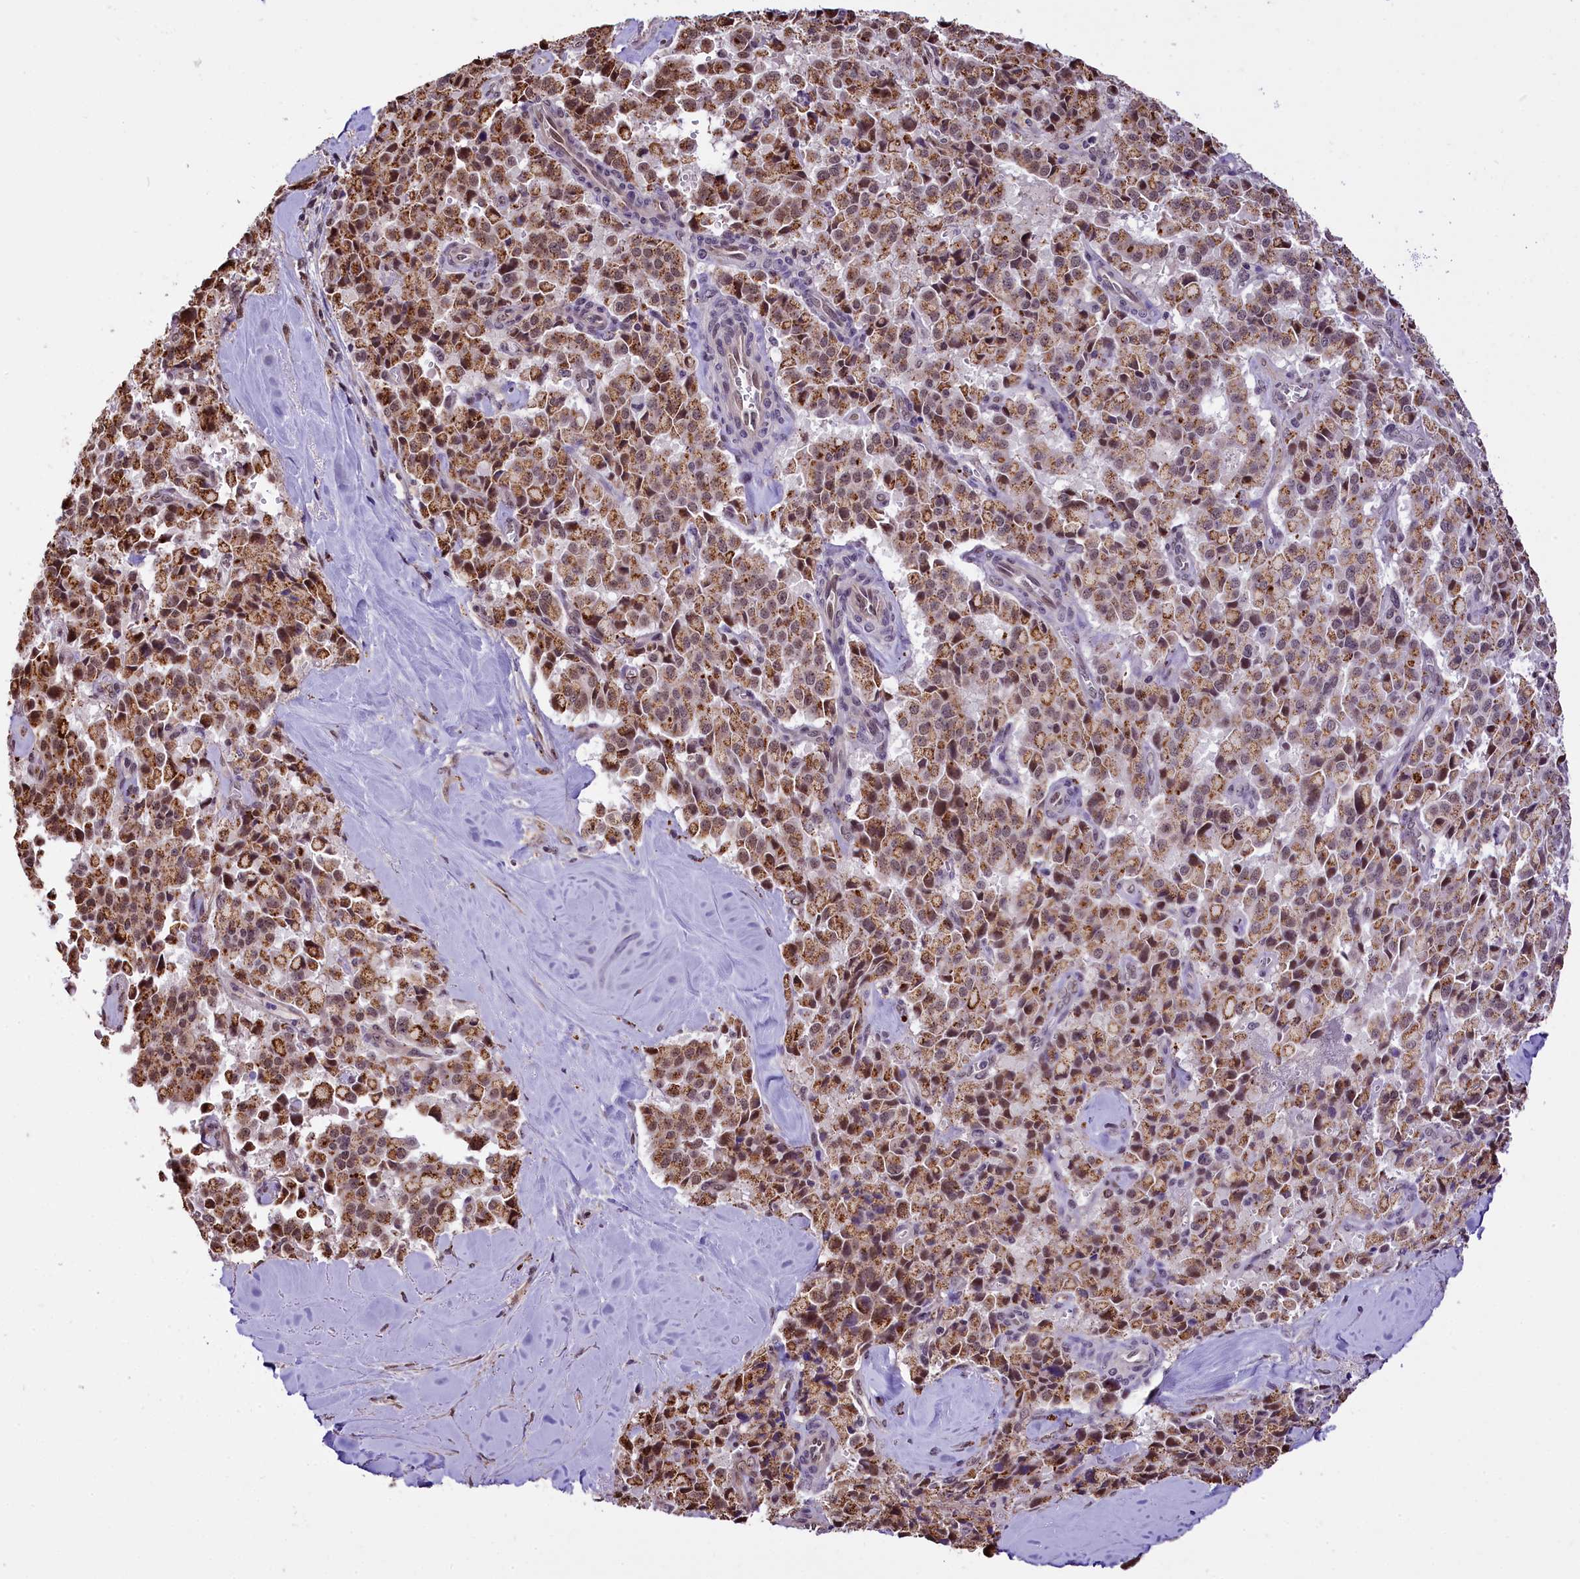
{"staining": {"intensity": "moderate", "quantity": ">75%", "location": "cytoplasmic/membranous,nuclear"}, "tissue": "pancreatic cancer", "cell_type": "Tumor cells", "image_type": "cancer", "snomed": [{"axis": "morphology", "description": "Adenocarcinoma, NOS"}, {"axis": "topography", "description": "Pancreas"}], "caption": "A micrograph of human adenocarcinoma (pancreatic) stained for a protein exhibits moderate cytoplasmic/membranous and nuclear brown staining in tumor cells.", "gene": "MRPL54", "patient": {"sex": "male", "age": 65}}